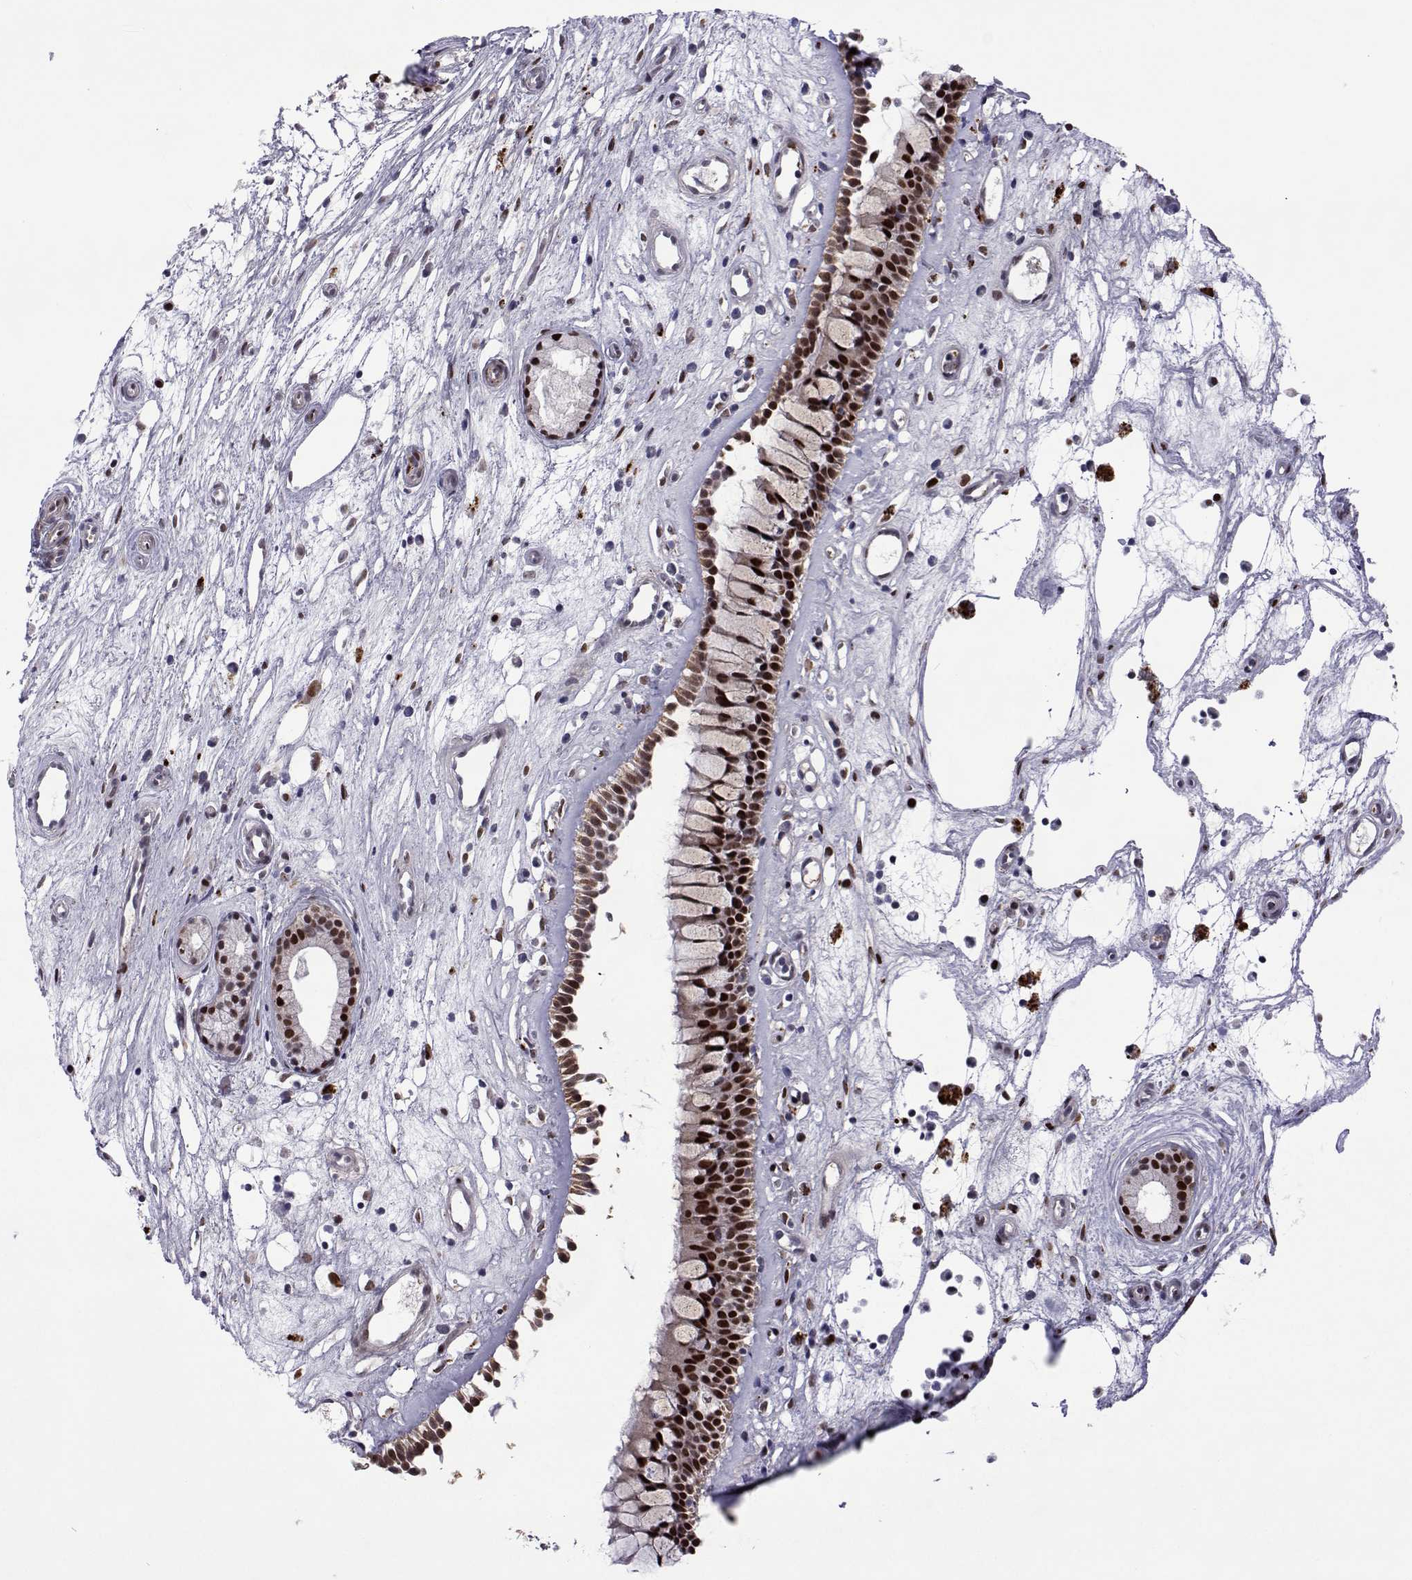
{"staining": {"intensity": "strong", "quantity": ">75%", "location": "nuclear"}, "tissue": "nasopharynx", "cell_type": "Respiratory epithelial cells", "image_type": "normal", "snomed": [{"axis": "morphology", "description": "Normal tissue, NOS"}, {"axis": "topography", "description": "Nasopharynx"}], "caption": "Protein expression analysis of normal nasopharynx exhibits strong nuclear expression in approximately >75% of respiratory epithelial cells.", "gene": "EFCAB3", "patient": {"sex": "female", "age": 52}}